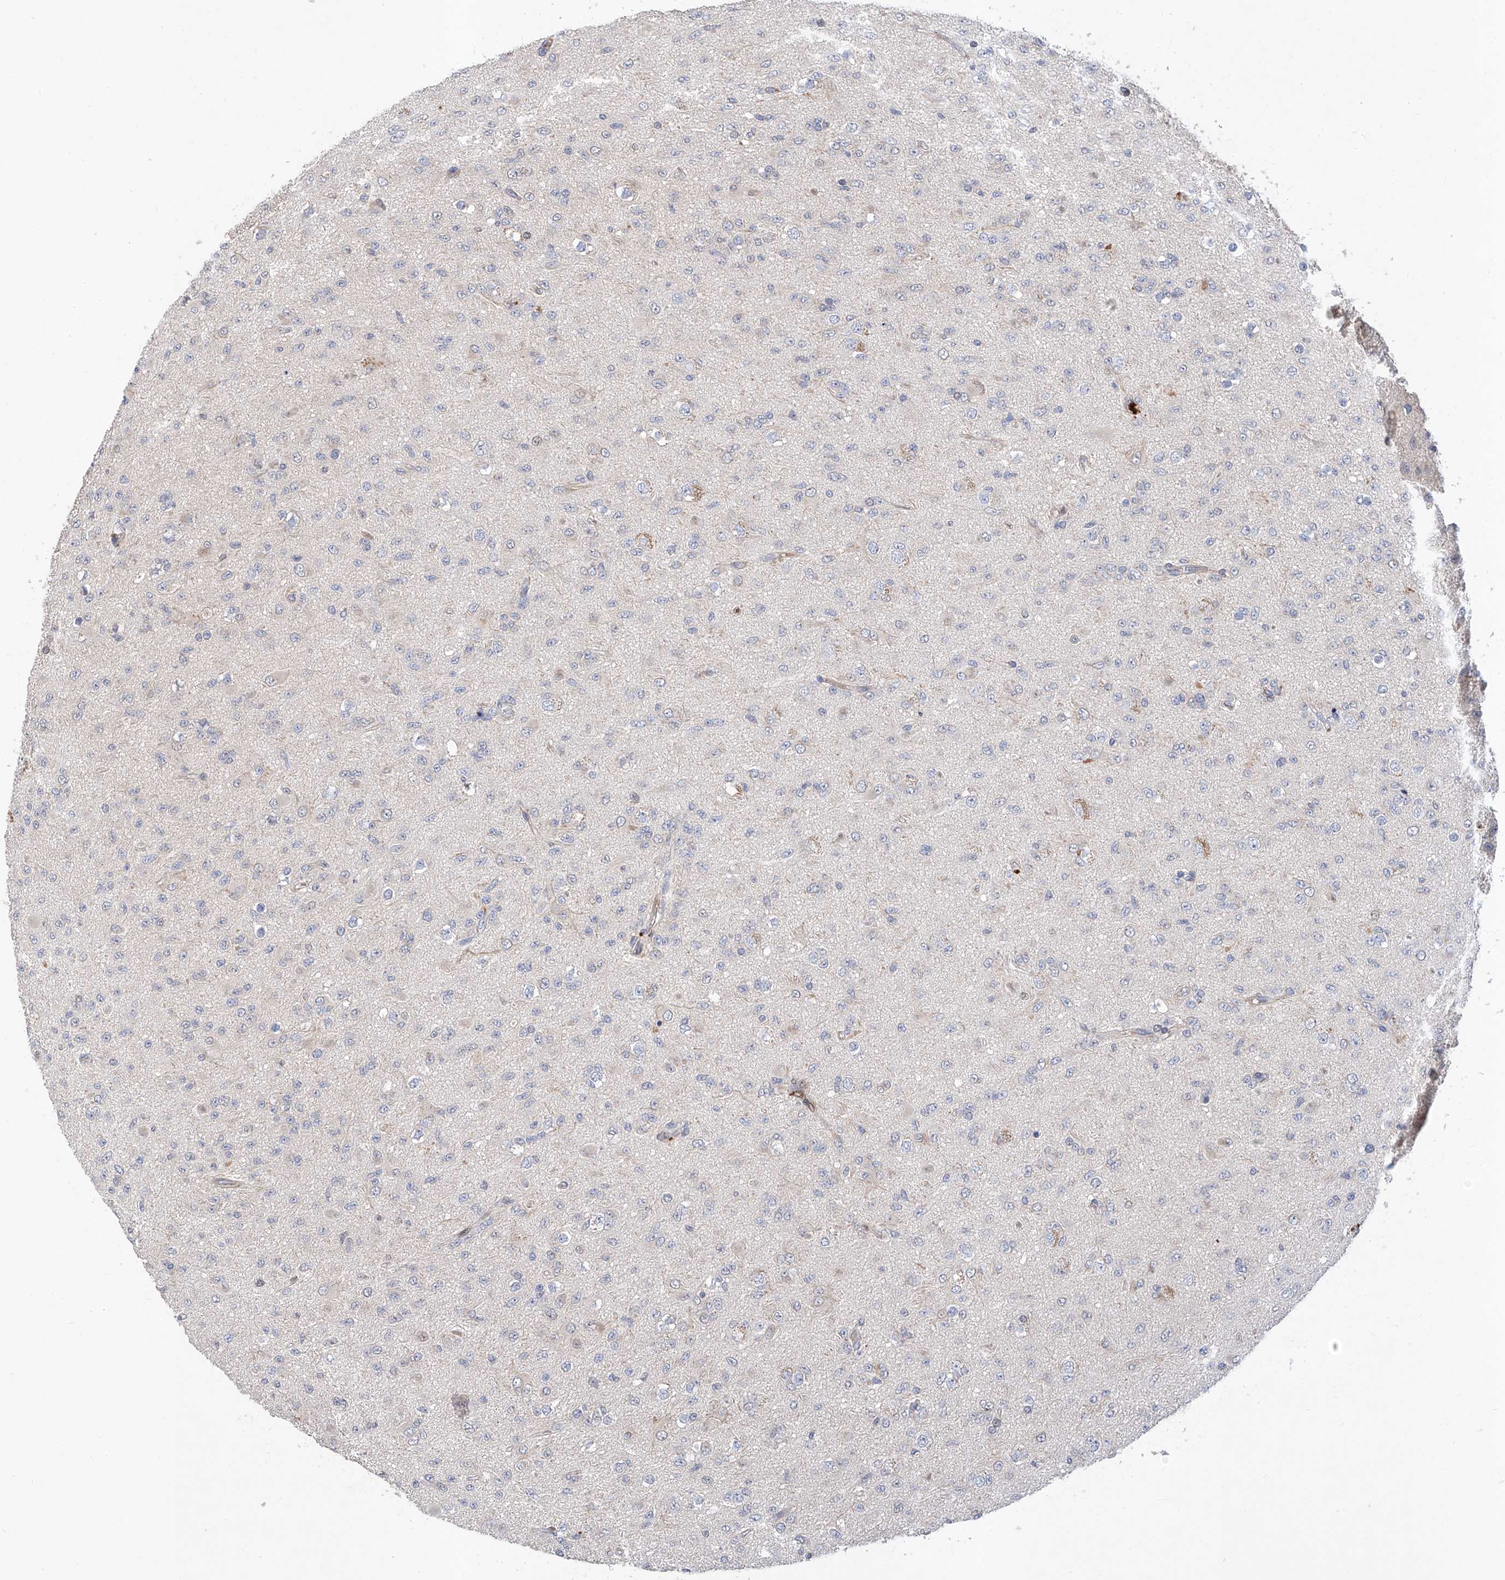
{"staining": {"intensity": "negative", "quantity": "none", "location": "none"}, "tissue": "glioma", "cell_type": "Tumor cells", "image_type": "cancer", "snomed": [{"axis": "morphology", "description": "Glioma, malignant, Low grade"}, {"axis": "topography", "description": "Brain"}], "caption": "Tumor cells are negative for protein expression in human low-grade glioma (malignant).", "gene": "FUCA2", "patient": {"sex": "male", "age": 65}}